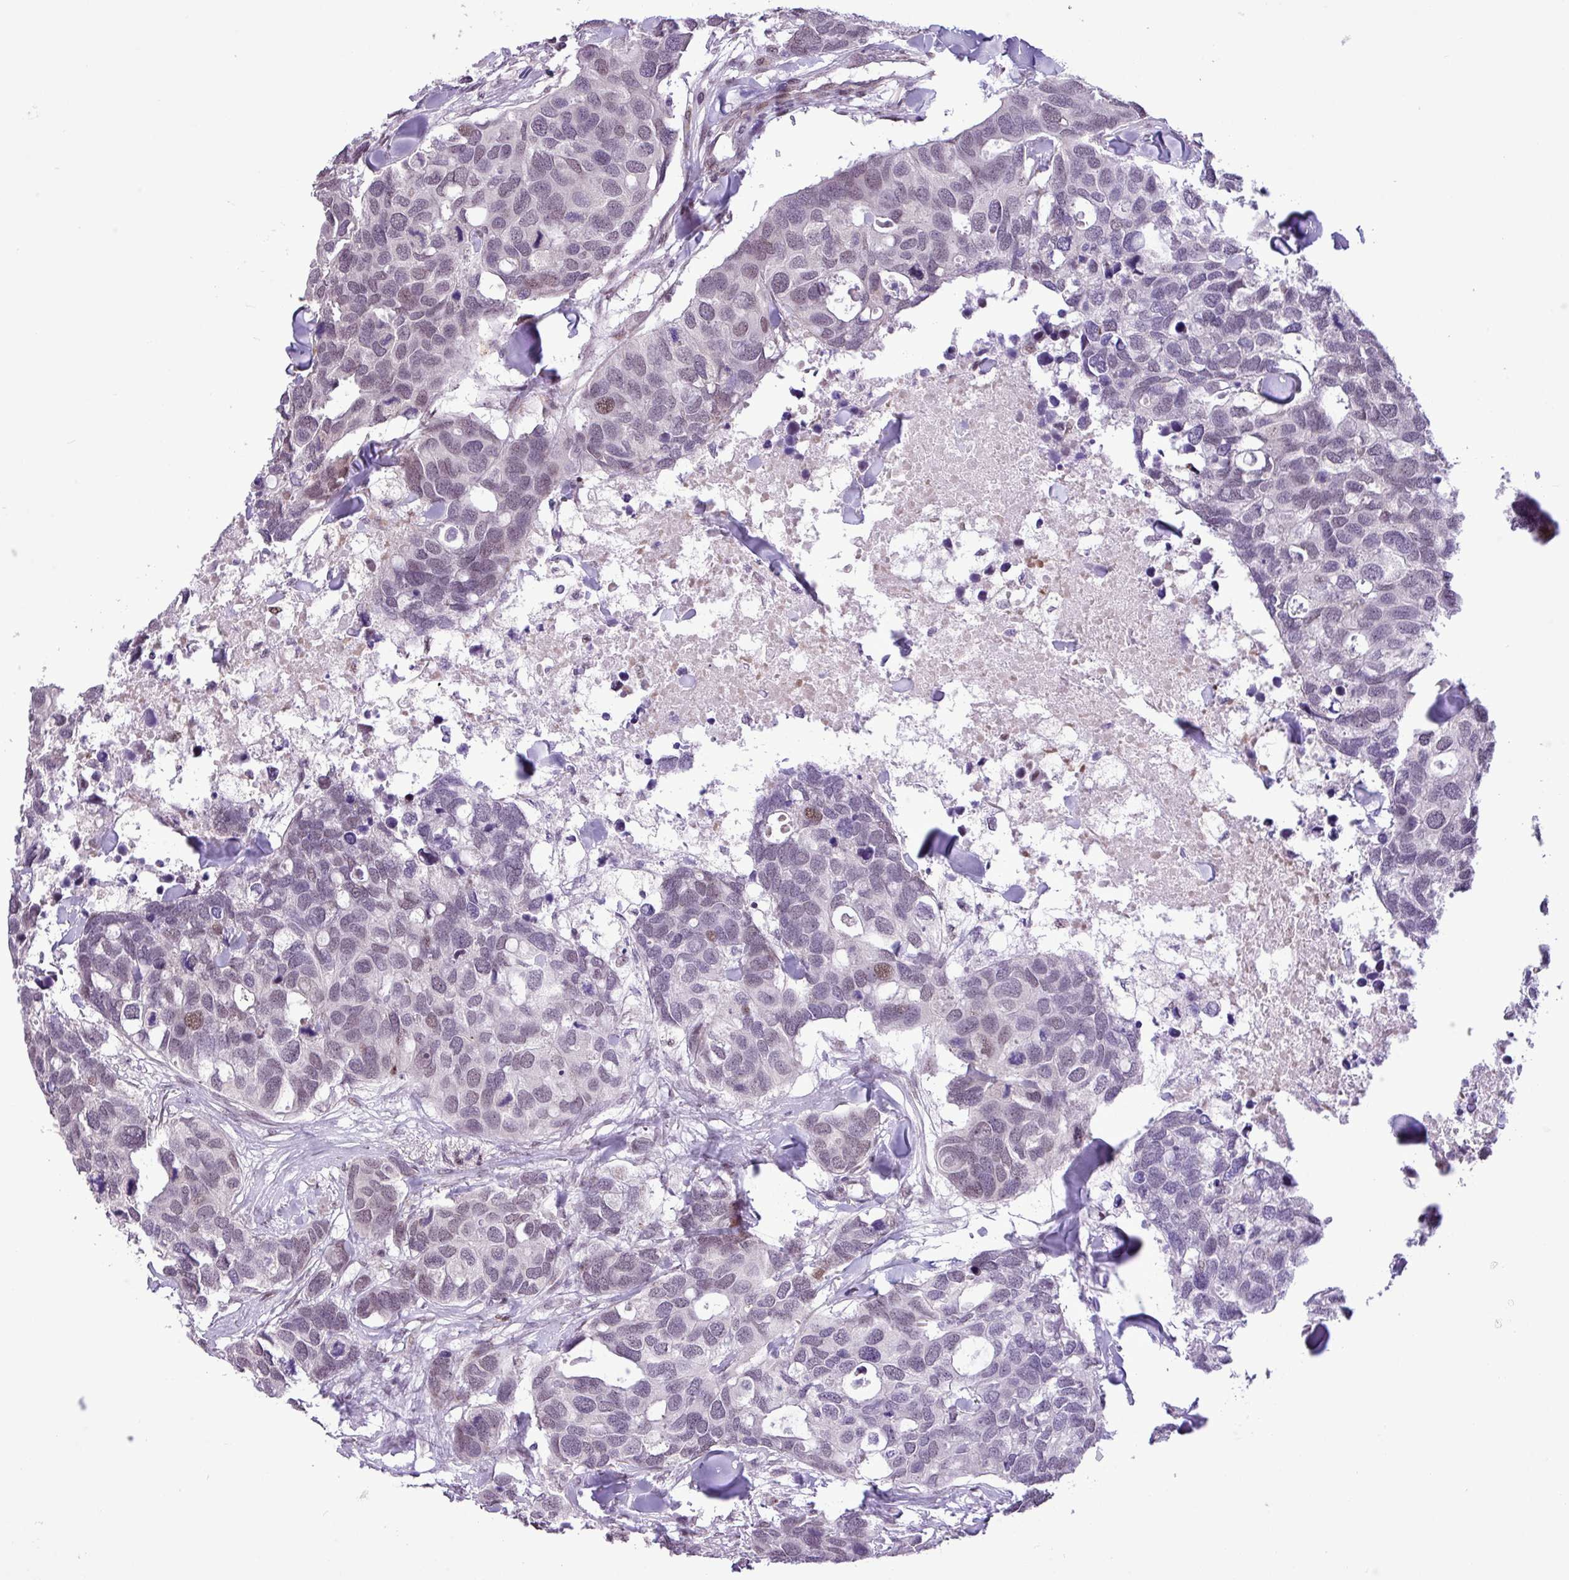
{"staining": {"intensity": "weak", "quantity": "<25%", "location": "nuclear"}, "tissue": "breast cancer", "cell_type": "Tumor cells", "image_type": "cancer", "snomed": [{"axis": "morphology", "description": "Duct carcinoma"}, {"axis": "topography", "description": "Breast"}], "caption": "A high-resolution photomicrograph shows IHC staining of breast cancer, which shows no significant expression in tumor cells.", "gene": "ZNF354A", "patient": {"sex": "female", "age": 83}}